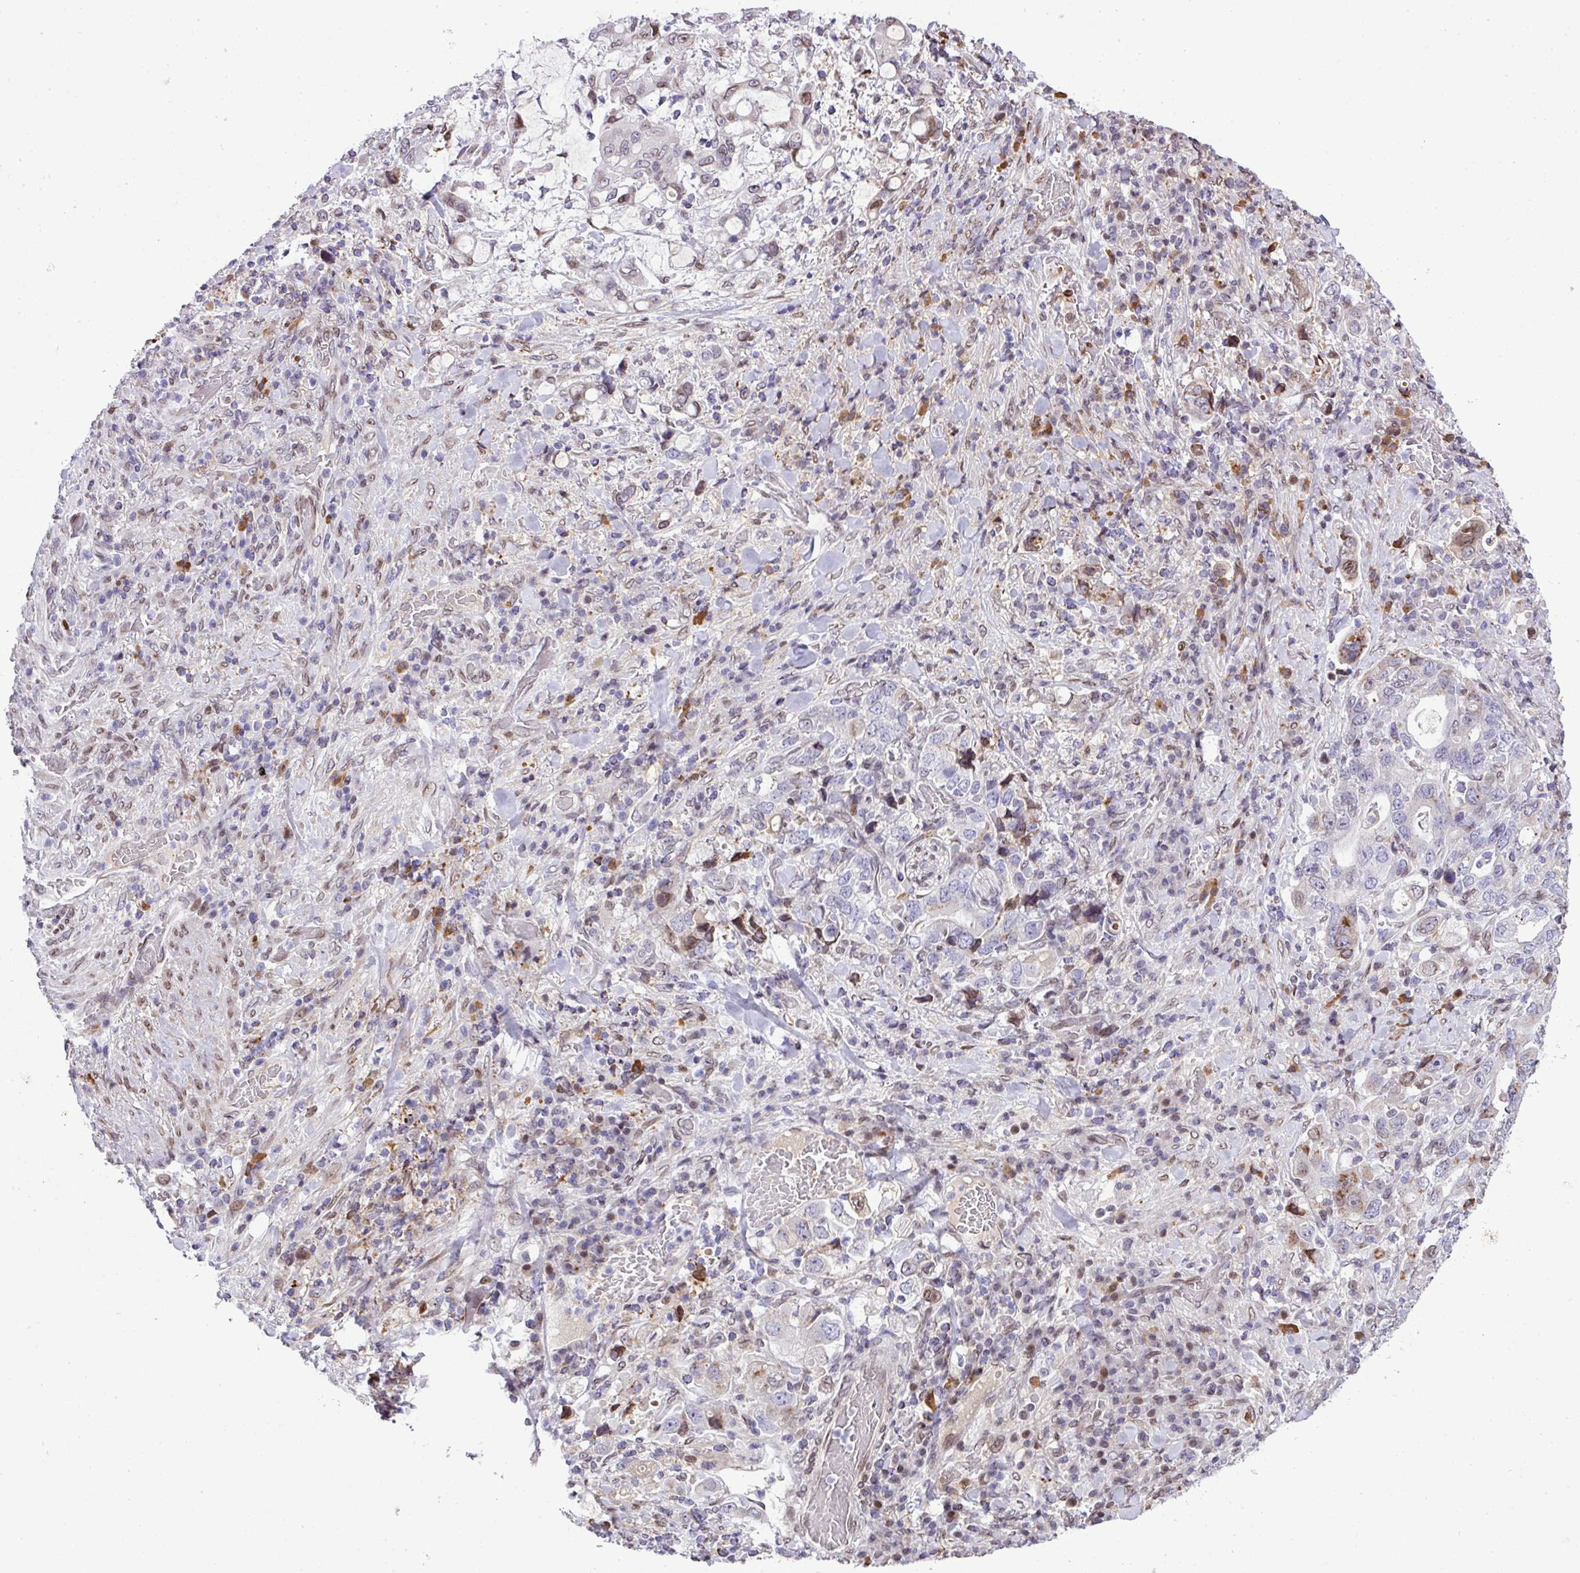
{"staining": {"intensity": "negative", "quantity": "none", "location": "none"}, "tissue": "stomach cancer", "cell_type": "Tumor cells", "image_type": "cancer", "snomed": [{"axis": "morphology", "description": "Adenocarcinoma, NOS"}, {"axis": "topography", "description": "Stomach, upper"}, {"axis": "topography", "description": "Stomach"}], "caption": "High power microscopy histopathology image of an immunohistochemistry micrograph of stomach cancer, revealing no significant positivity in tumor cells.", "gene": "PLK1", "patient": {"sex": "male", "age": 62}}